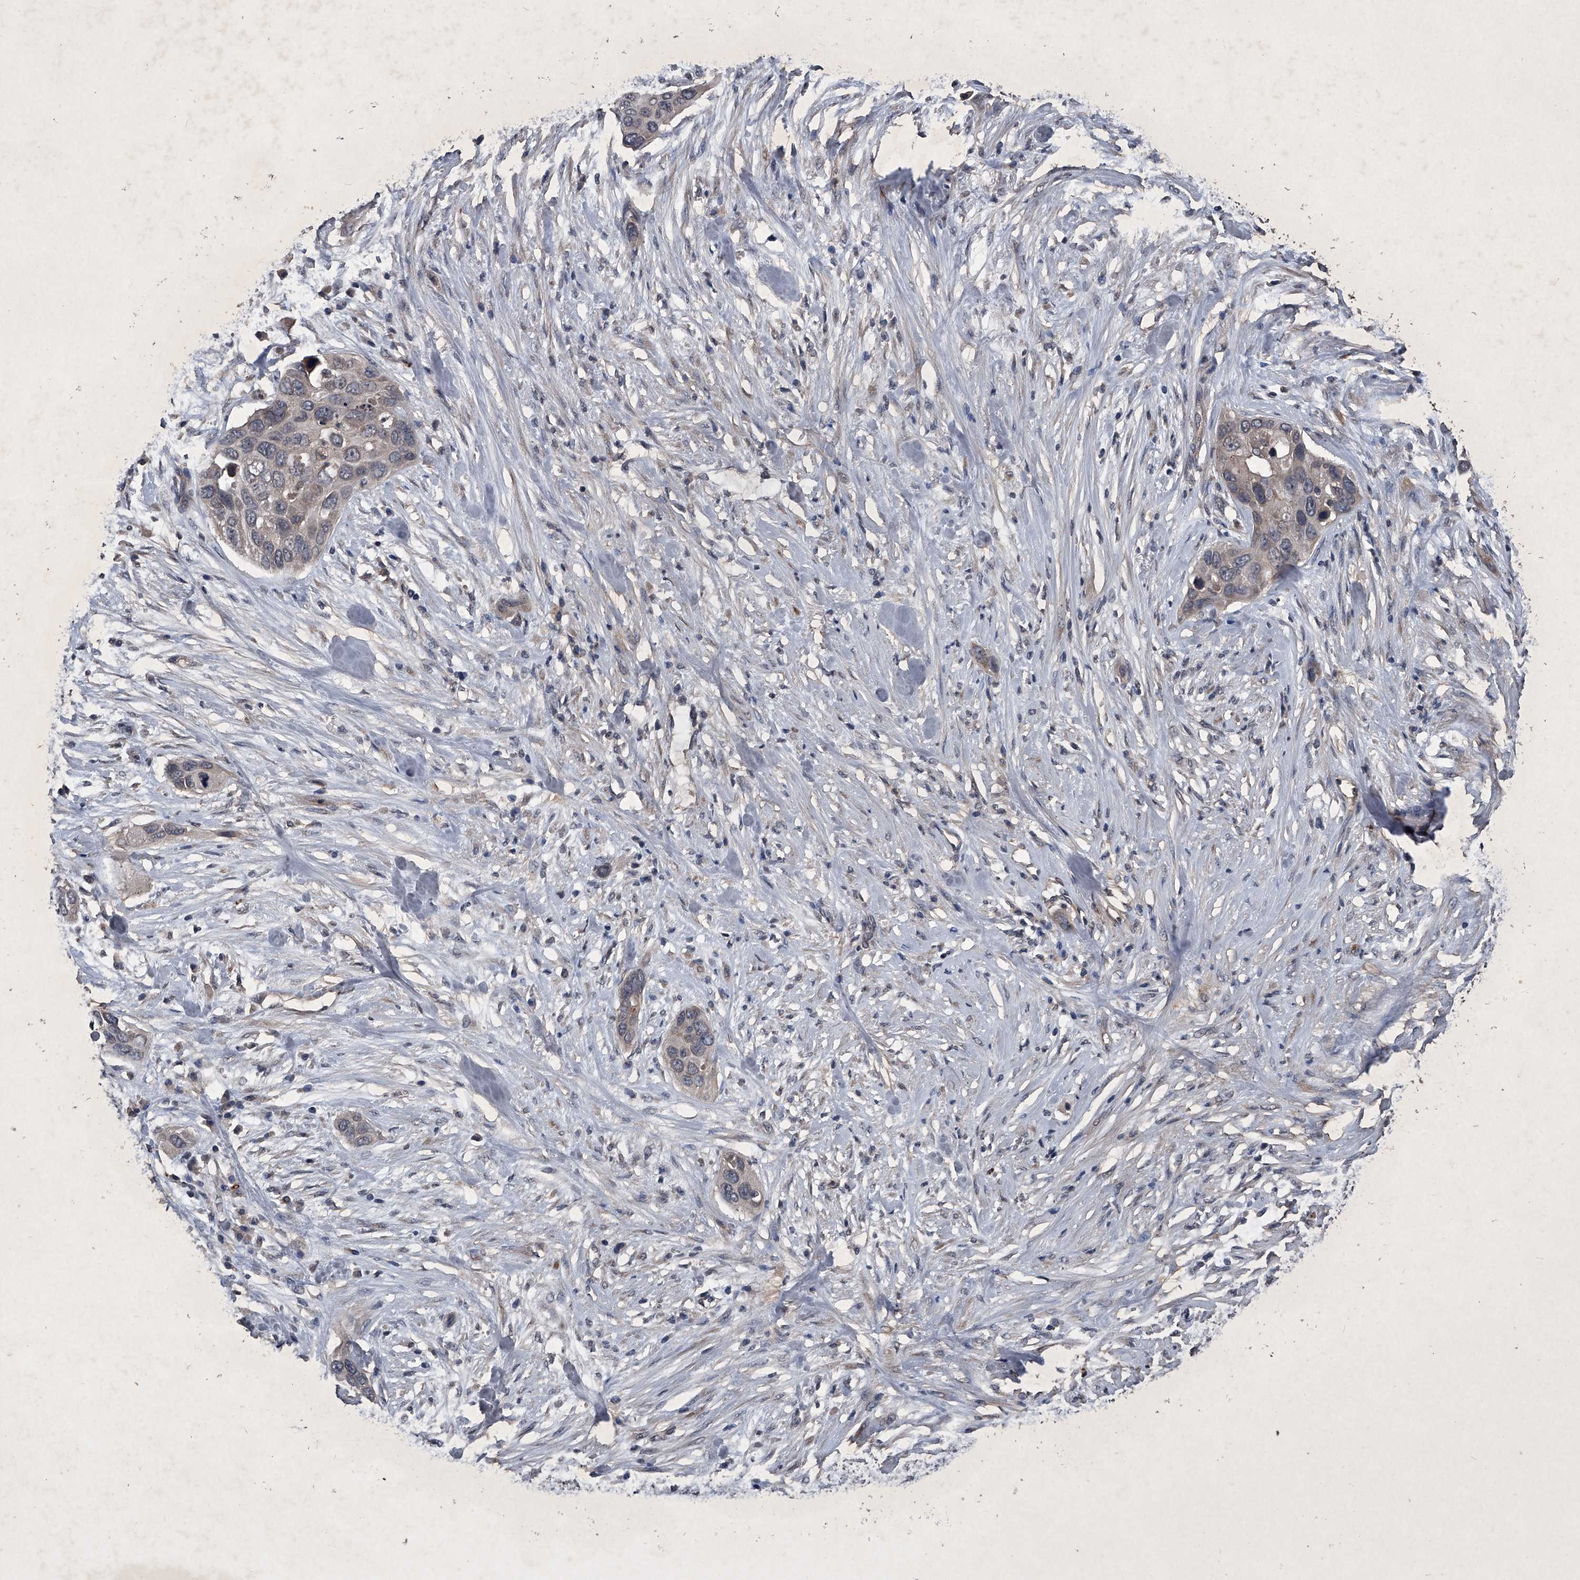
{"staining": {"intensity": "weak", "quantity": "<25%", "location": "cytoplasmic/membranous"}, "tissue": "pancreatic cancer", "cell_type": "Tumor cells", "image_type": "cancer", "snomed": [{"axis": "morphology", "description": "Adenocarcinoma, NOS"}, {"axis": "topography", "description": "Pancreas"}], "caption": "A high-resolution histopathology image shows IHC staining of adenocarcinoma (pancreatic), which reveals no significant staining in tumor cells.", "gene": "MAPKAP1", "patient": {"sex": "female", "age": 60}}